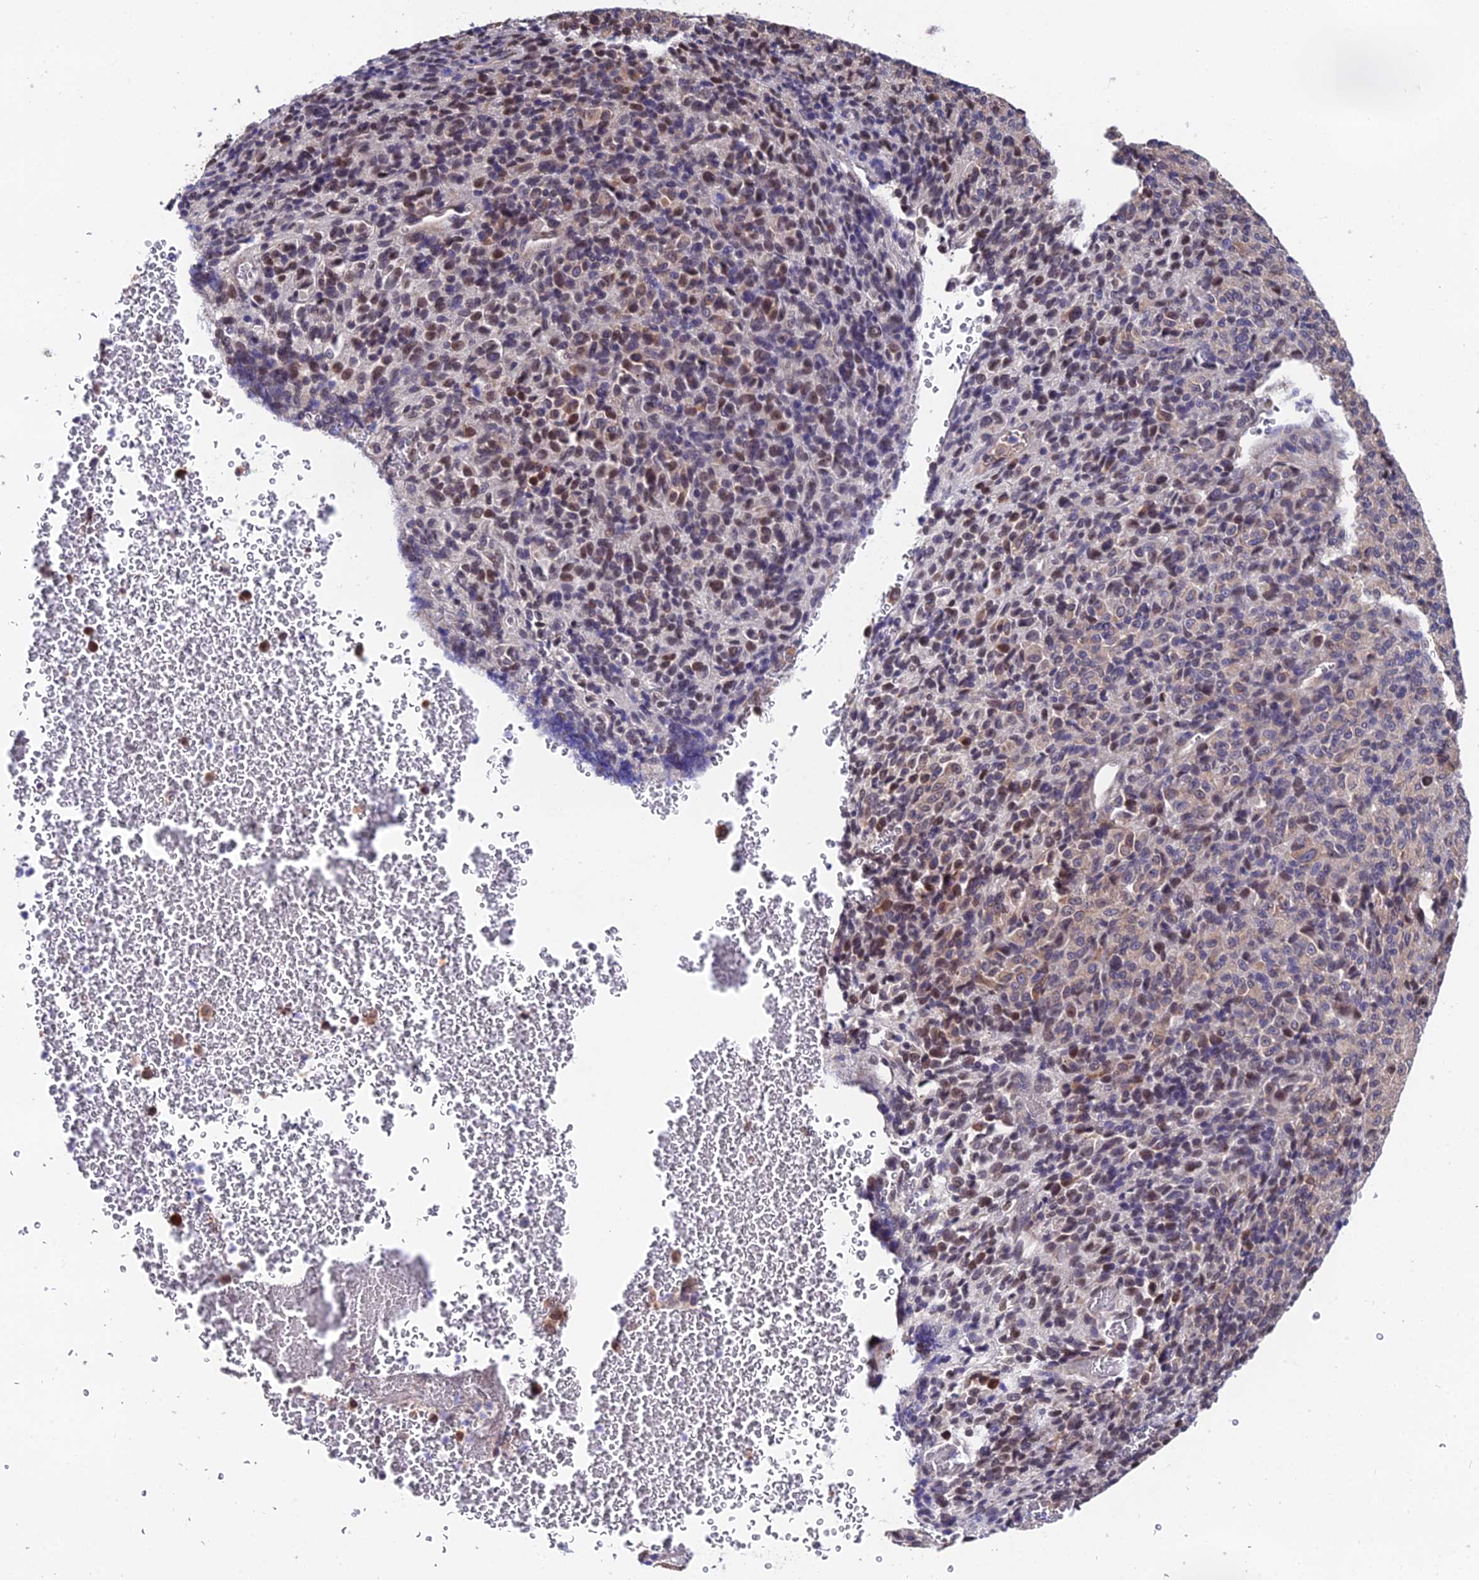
{"staining": {"intensity": "moderate", "quantity": "<25%", "location": "nuclear"}, "tissue": "melanoma", "cell_type": "Tumor cells", "image_type": "cancer", "snomed": [{"axis": "morphology", "description": "Malignant melanoma, Metastatic site"}, {"axis": "topography", "description": "Brain"}], "caption": "A histopathology image of human malignant melanoma (metastatic site) stained for a protein shows moderate nuclear brown staining in tumor cells.", "gene": "INPP4A", "patient": {"sex": "female", "age": 56}}